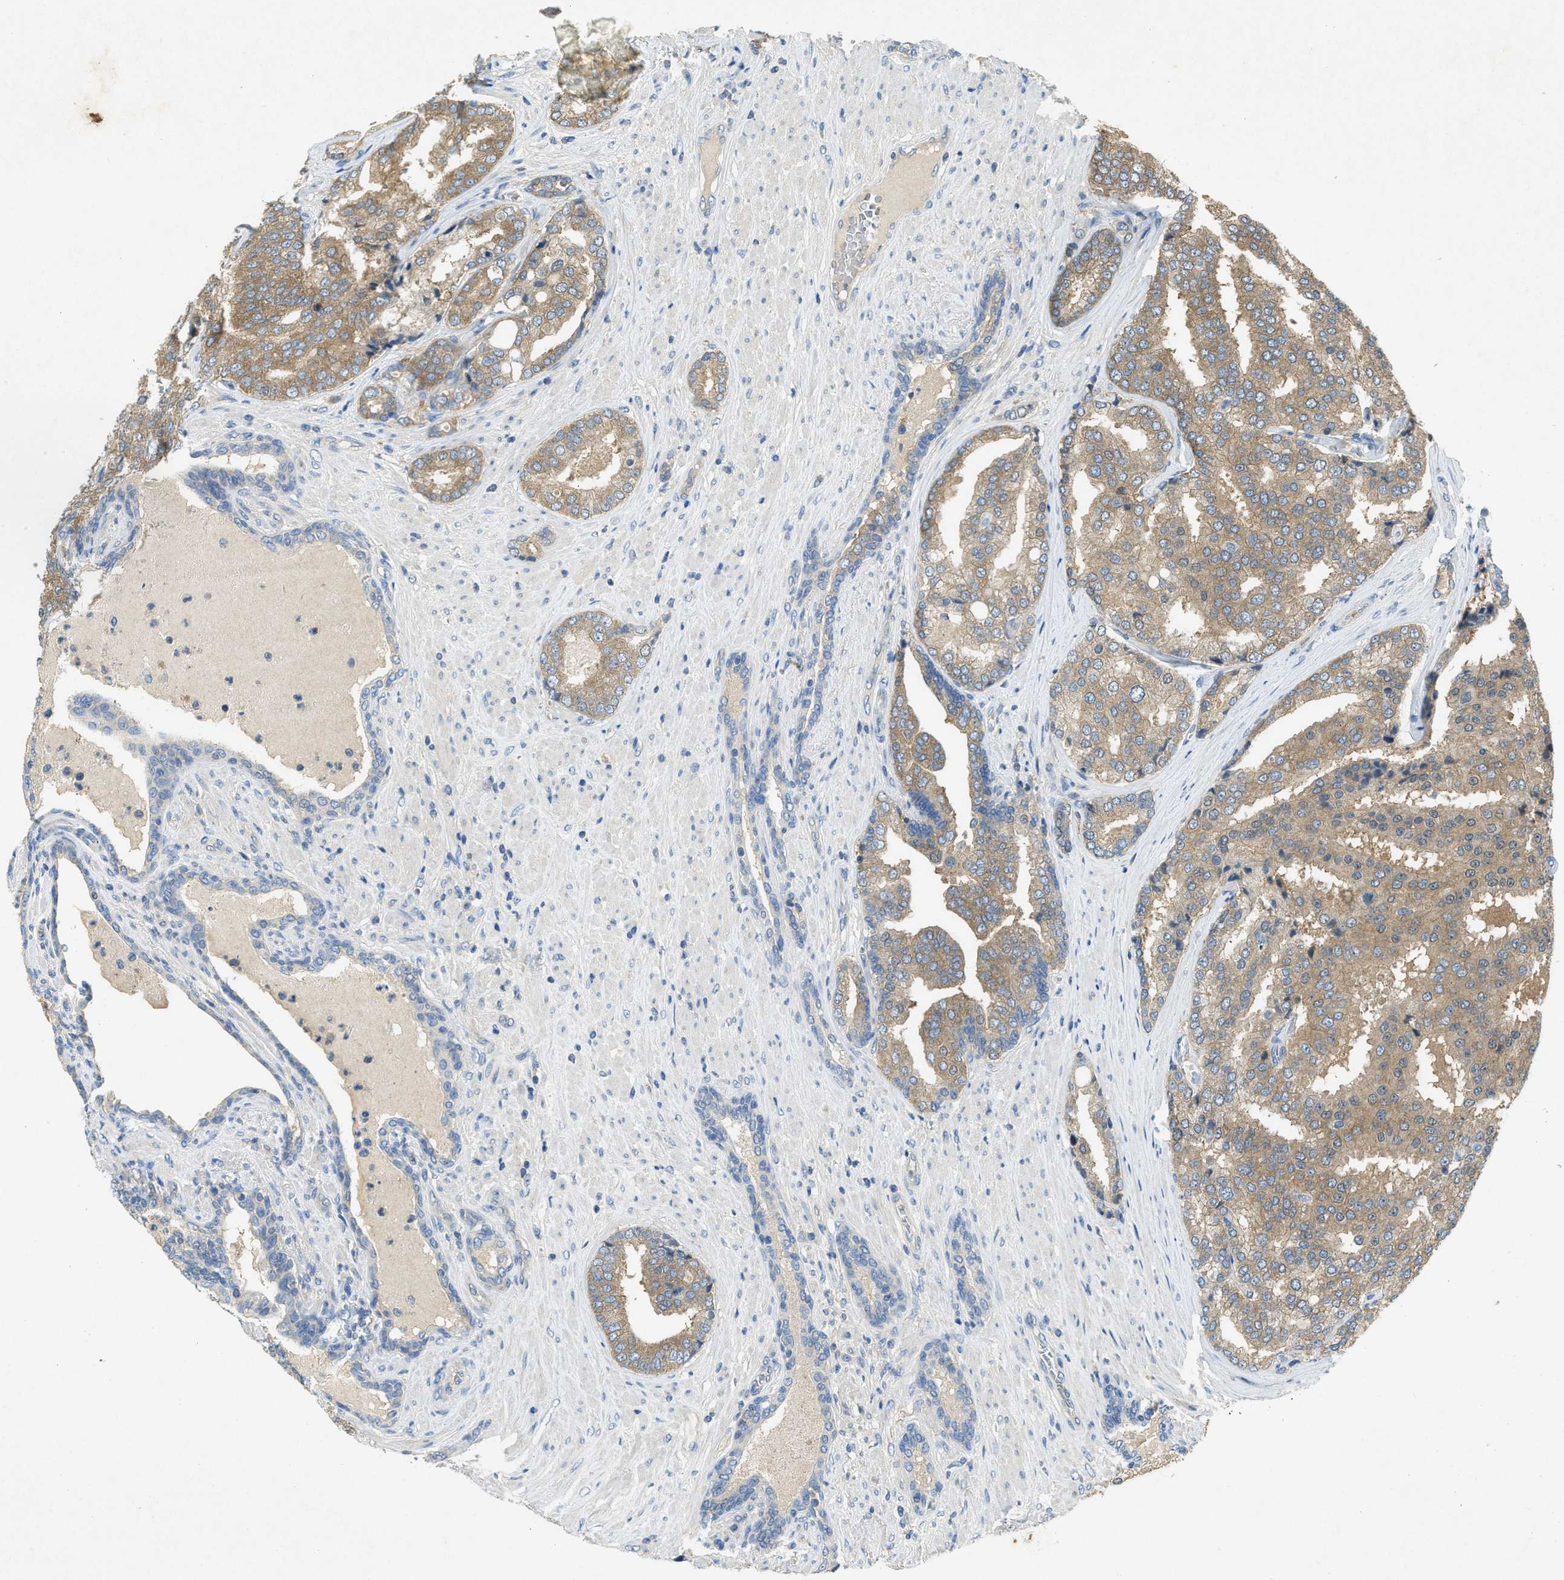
{"staining": {"intensity": "moderate", "quantity": "25%-75%", "location": "cytoplasmic/membranous"}, "tissue": "prostate cancer", "cell_type": "Tumor cells", "image_type": "cancer", "snomed": [{"axis": "morphology", "description": "Adenocarcinoma, High grade"}, {"axis": "topography", "description": "Prostate"}], "caption": "Prostate cancer was stained to show a protein in brown. There is medium levels of moderate cytoplasmic/membranous staining in approximately 25%-75% of tumor cells.", "gene": "PPP3CA", "patient": {"sex": "male", "age": 50}}